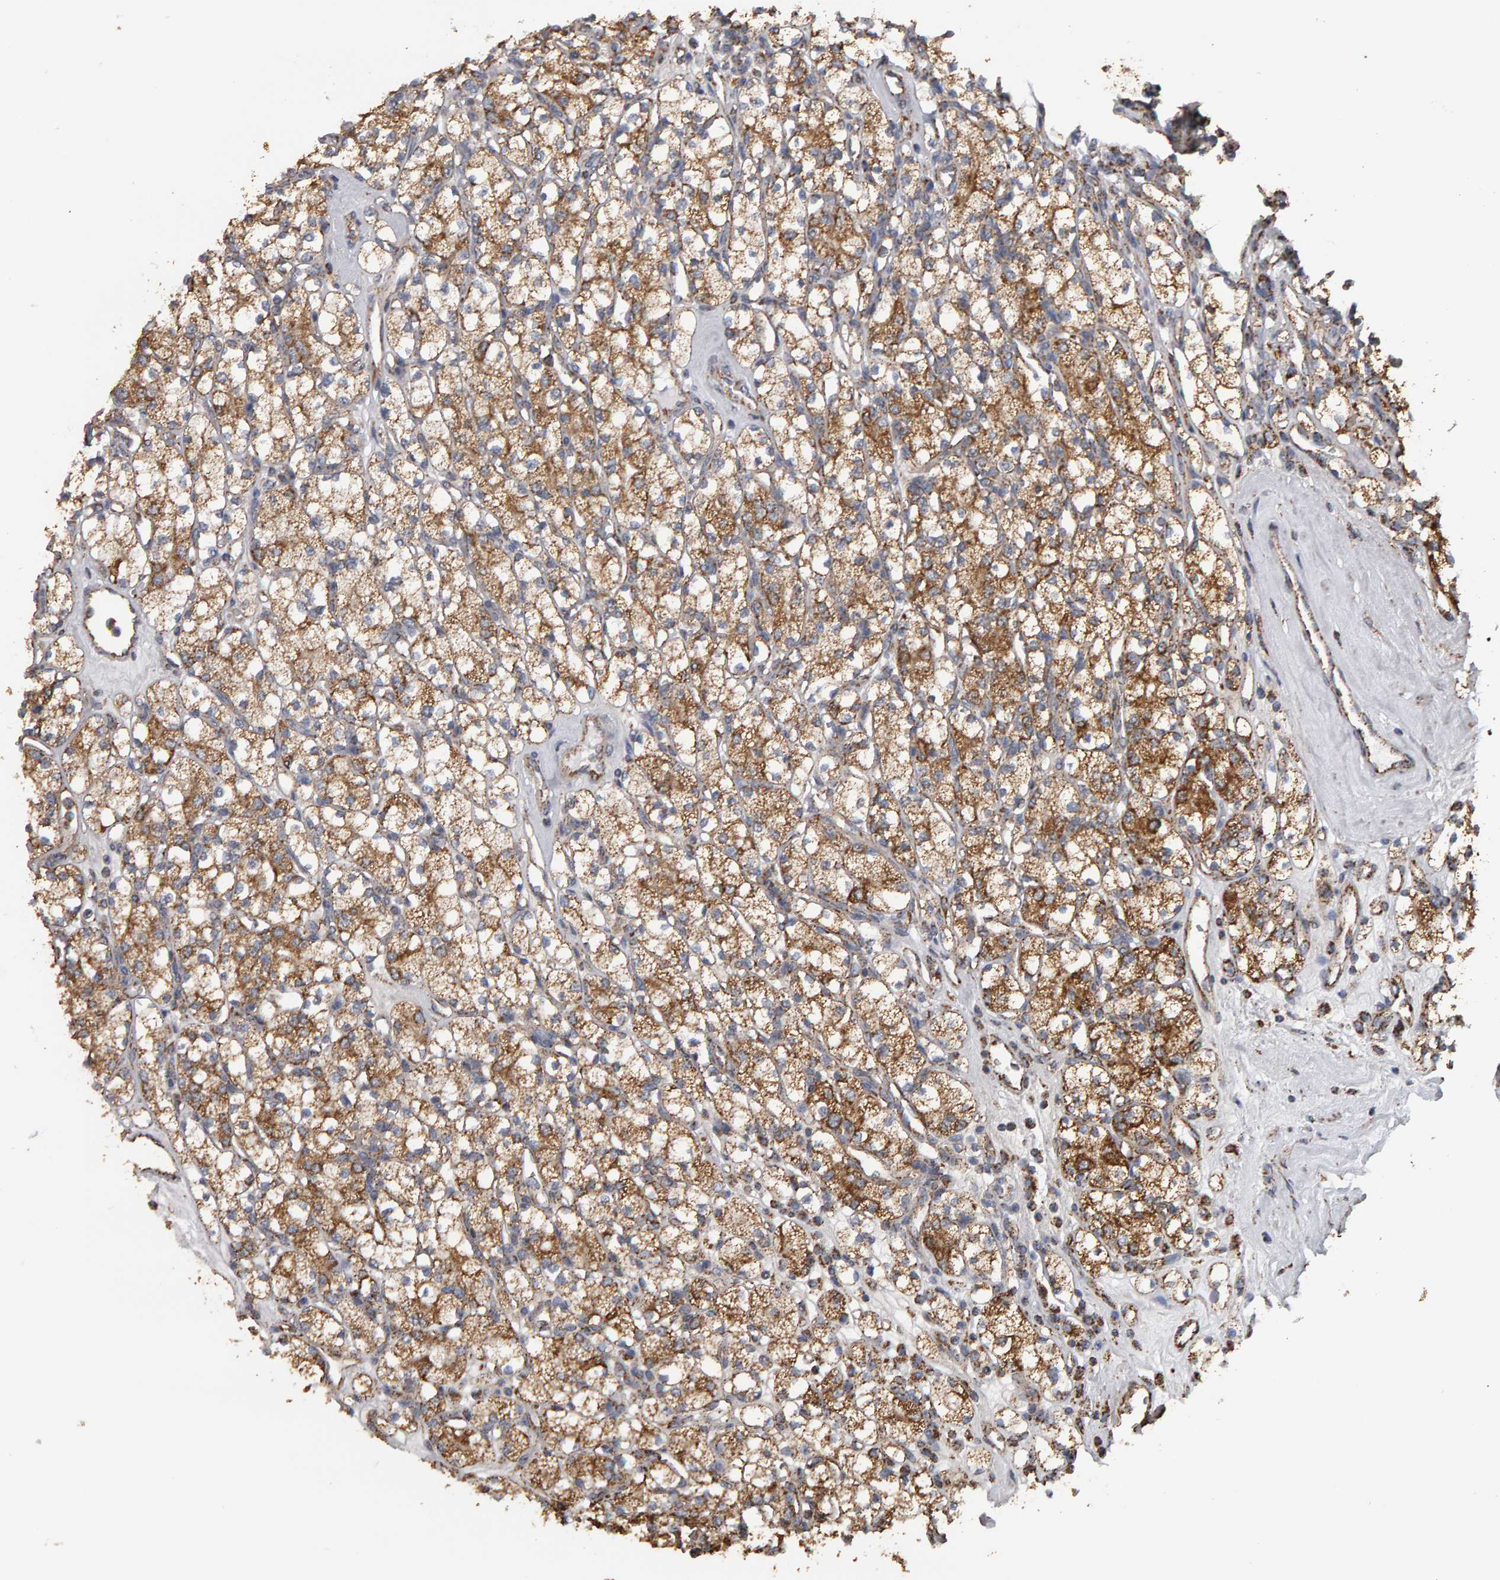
{"staining": {"intensity": "moderate", "quantity": ">75%", "location": "cytoplasmic/membranous"}, "tissue": "renal cancer", "cell_type": "Tumor cells", "image_type": "cancer", "snomed": [{"axis": "morphology", "description": "Adenocarcinoma, NOS"}, {"axis": "topography", "description": "Kidney"}], "caption": "This micrograph reveals IHC staining of renal cancer, with medium moderate cytoplasmic/membranous staining in about >75% of tumor cells.", "gene": "TOM1L1", "patient": {"sex": "male", "age": 77}}